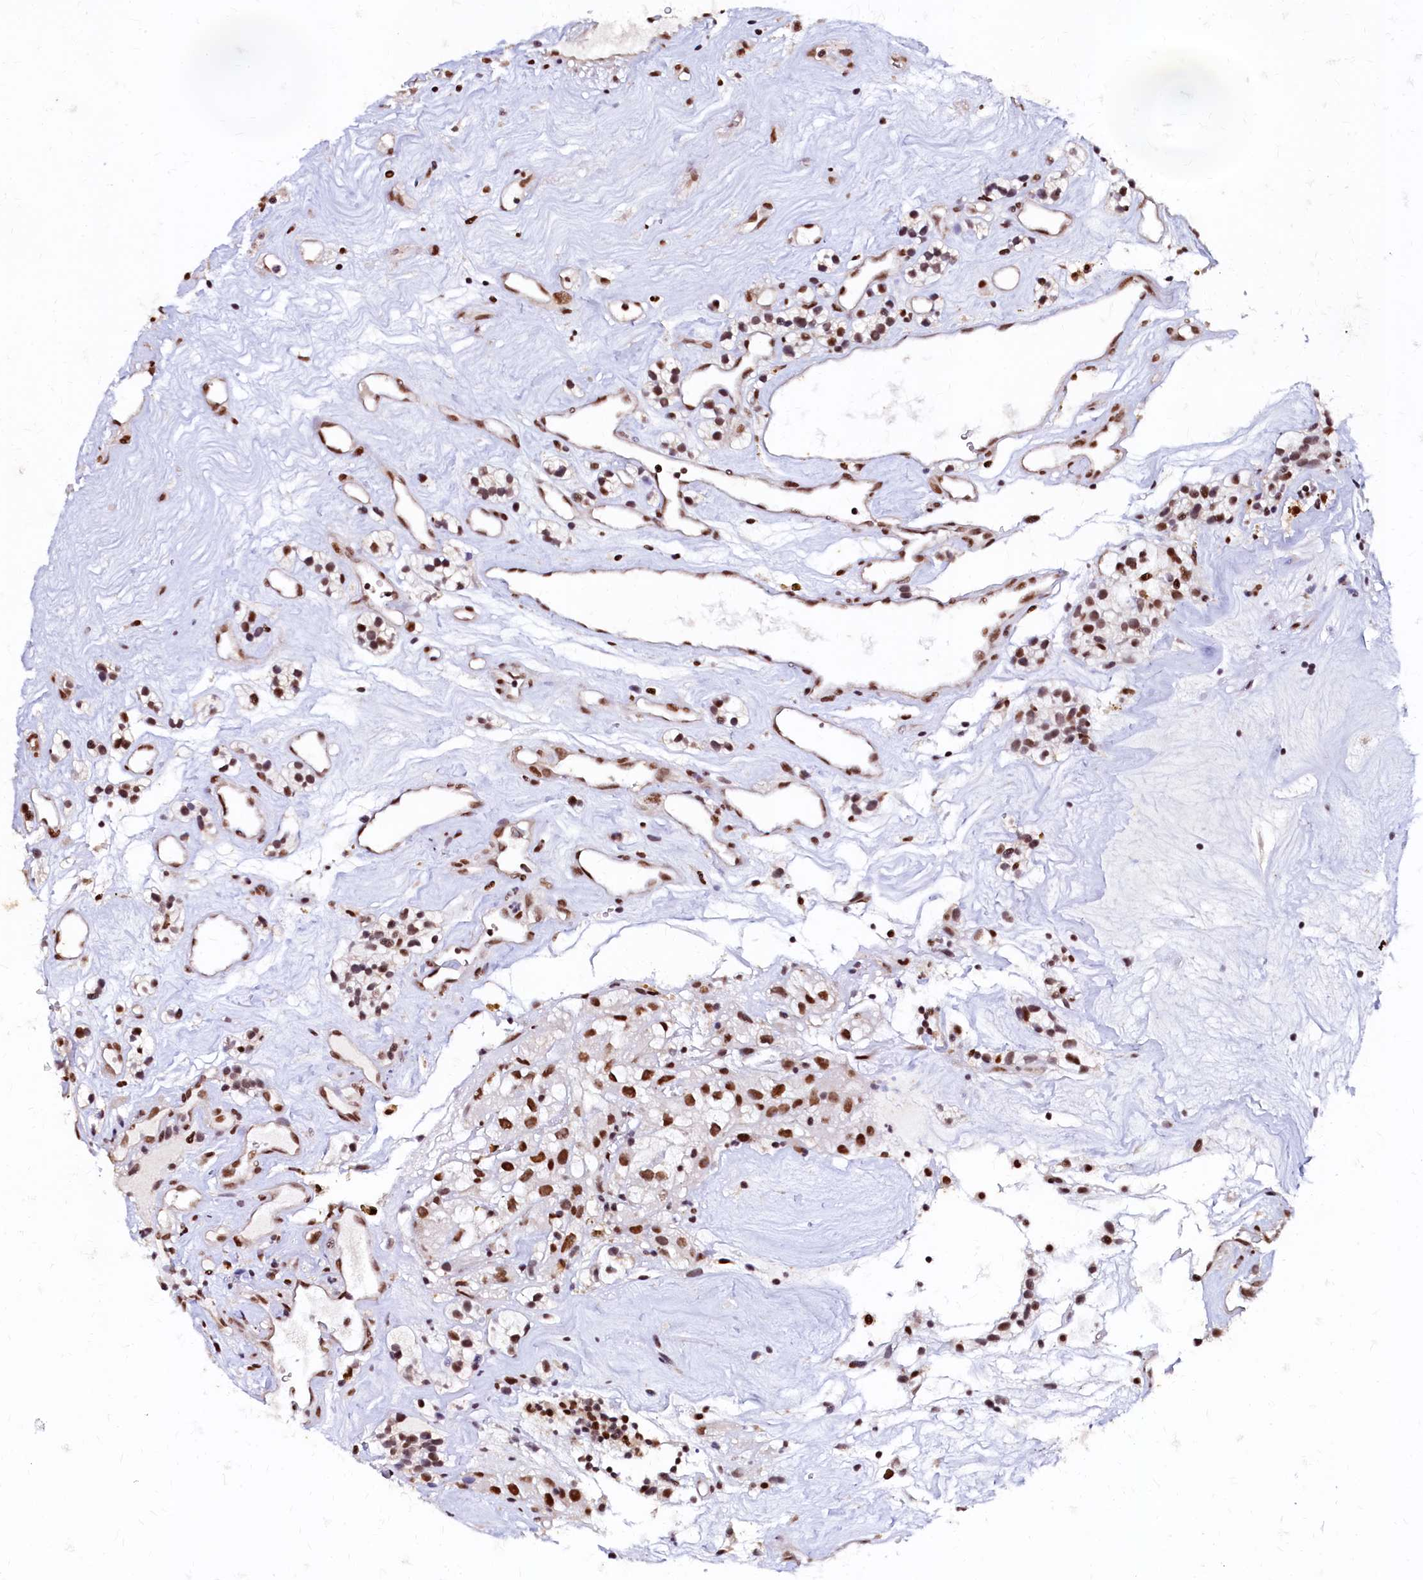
{"staining": {"intensity": "moderate", "quantity": ">75%", "location": "nuclear"}, "tissue": "renal cancer", "cell_type": "Tumor cells", "image_type": "cancer", "snomed": [{"axis": "morphology", "description": "Adenocarcinoma, NOS"}, {"axis": "topography", "description": "Kidney"}], "caption": "Human renal cancer stained with a brown dye displays moderate nuclear positive expression in about >75% of tumor cells.", "gene": "CPSF7", "patient": {"sex": "female", "age": 57}}